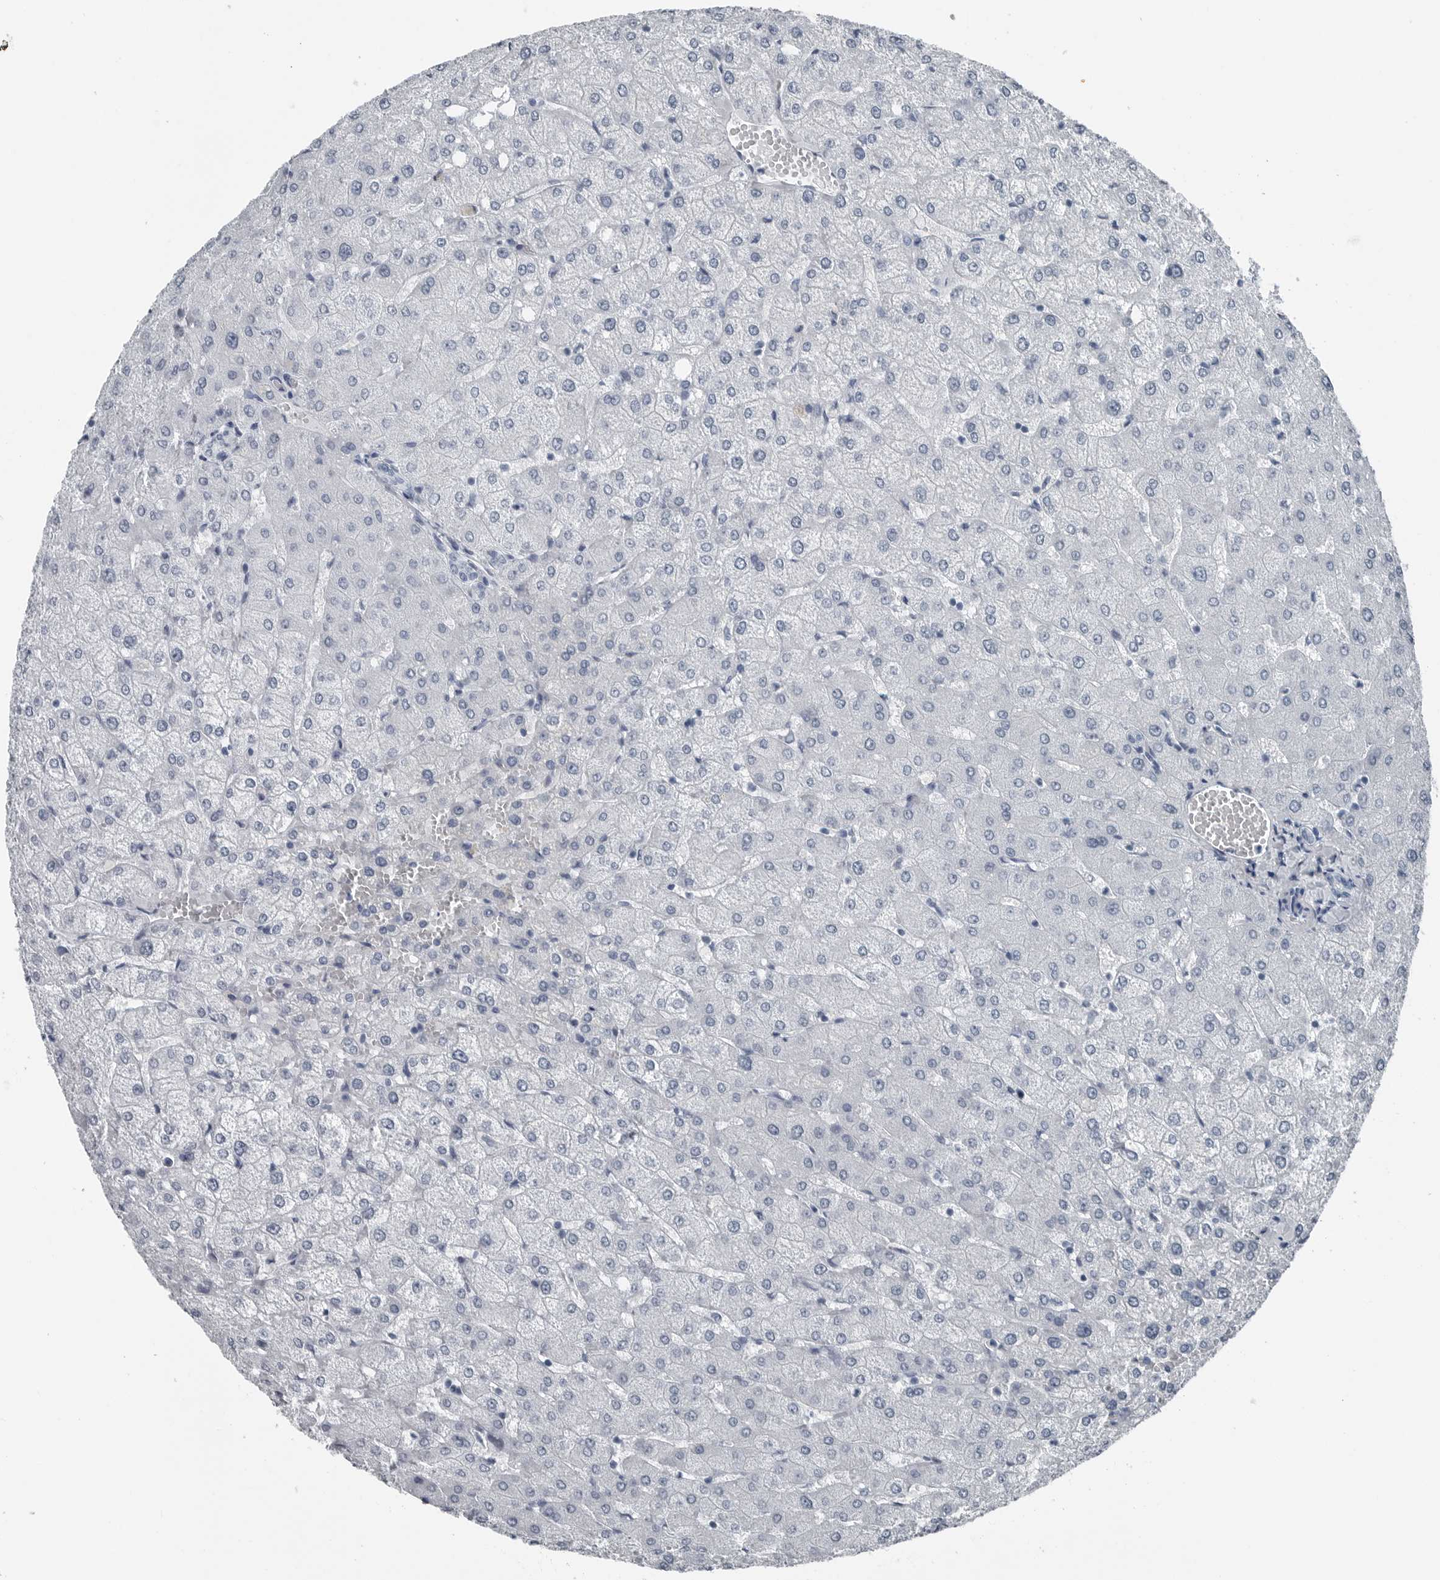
{"staining": {"intensity": "negative", "quantity": "none", "location": "none"}, "tissue": "liver", "cell_type": "Cholangiocytes", "image_type": "normal", "snomed": [{"axis": "morphology", "description": "Normal tissue, NOS"}, {"axis": "topography", "description": "Liver"}], "caption": "The image reveals no significant staining in cholangiocytes of liver.", "gene": "SPINK1", "patient": {"sex": "female", "age": 54}}